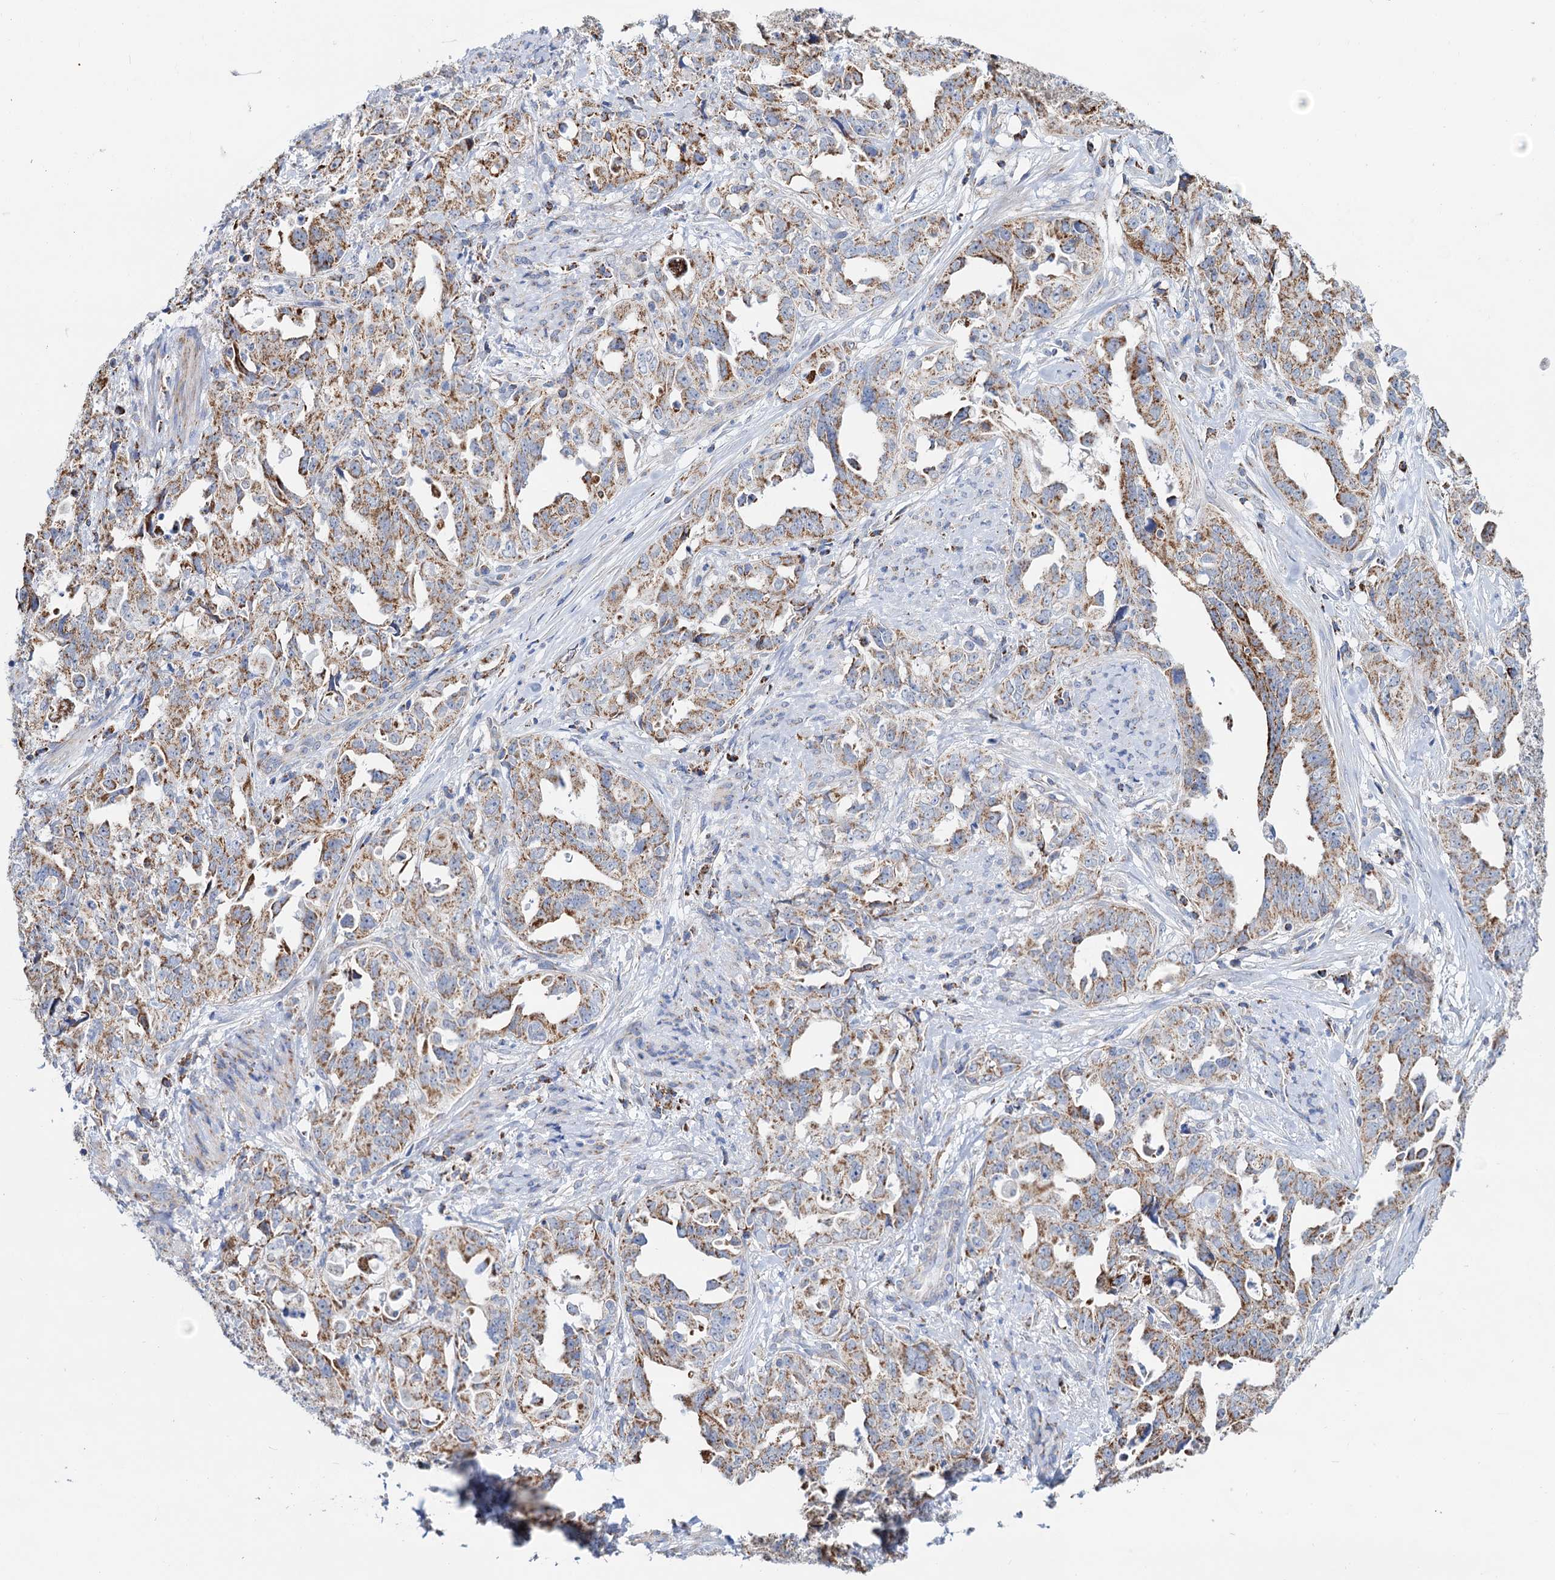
{"staining": {"intensity": "moderate", "quantity": ">75%", "location": "cytoplasmic/membranous"}, "tissue": "endometrial cancer", "cell_type": "Tumor cells", "image_type": "cancer", "snomed": [{"axis": "morphology", "description": "Adenocarcinoma, NOS"}, {"axis": "topography", "description": "Endometrium"}], "caption": "The micrograph exhibits a brown stain indicating the presence of a protein in the cytoplasmic/membranous of tumor cells in endometrial cancer. Using DAB (brown) and hematoxylin (blue) stains, captured at high magnification using brightfield microscopy.", "gene": "C2CD3", "patient": {"sex": "female", "age": 65}}